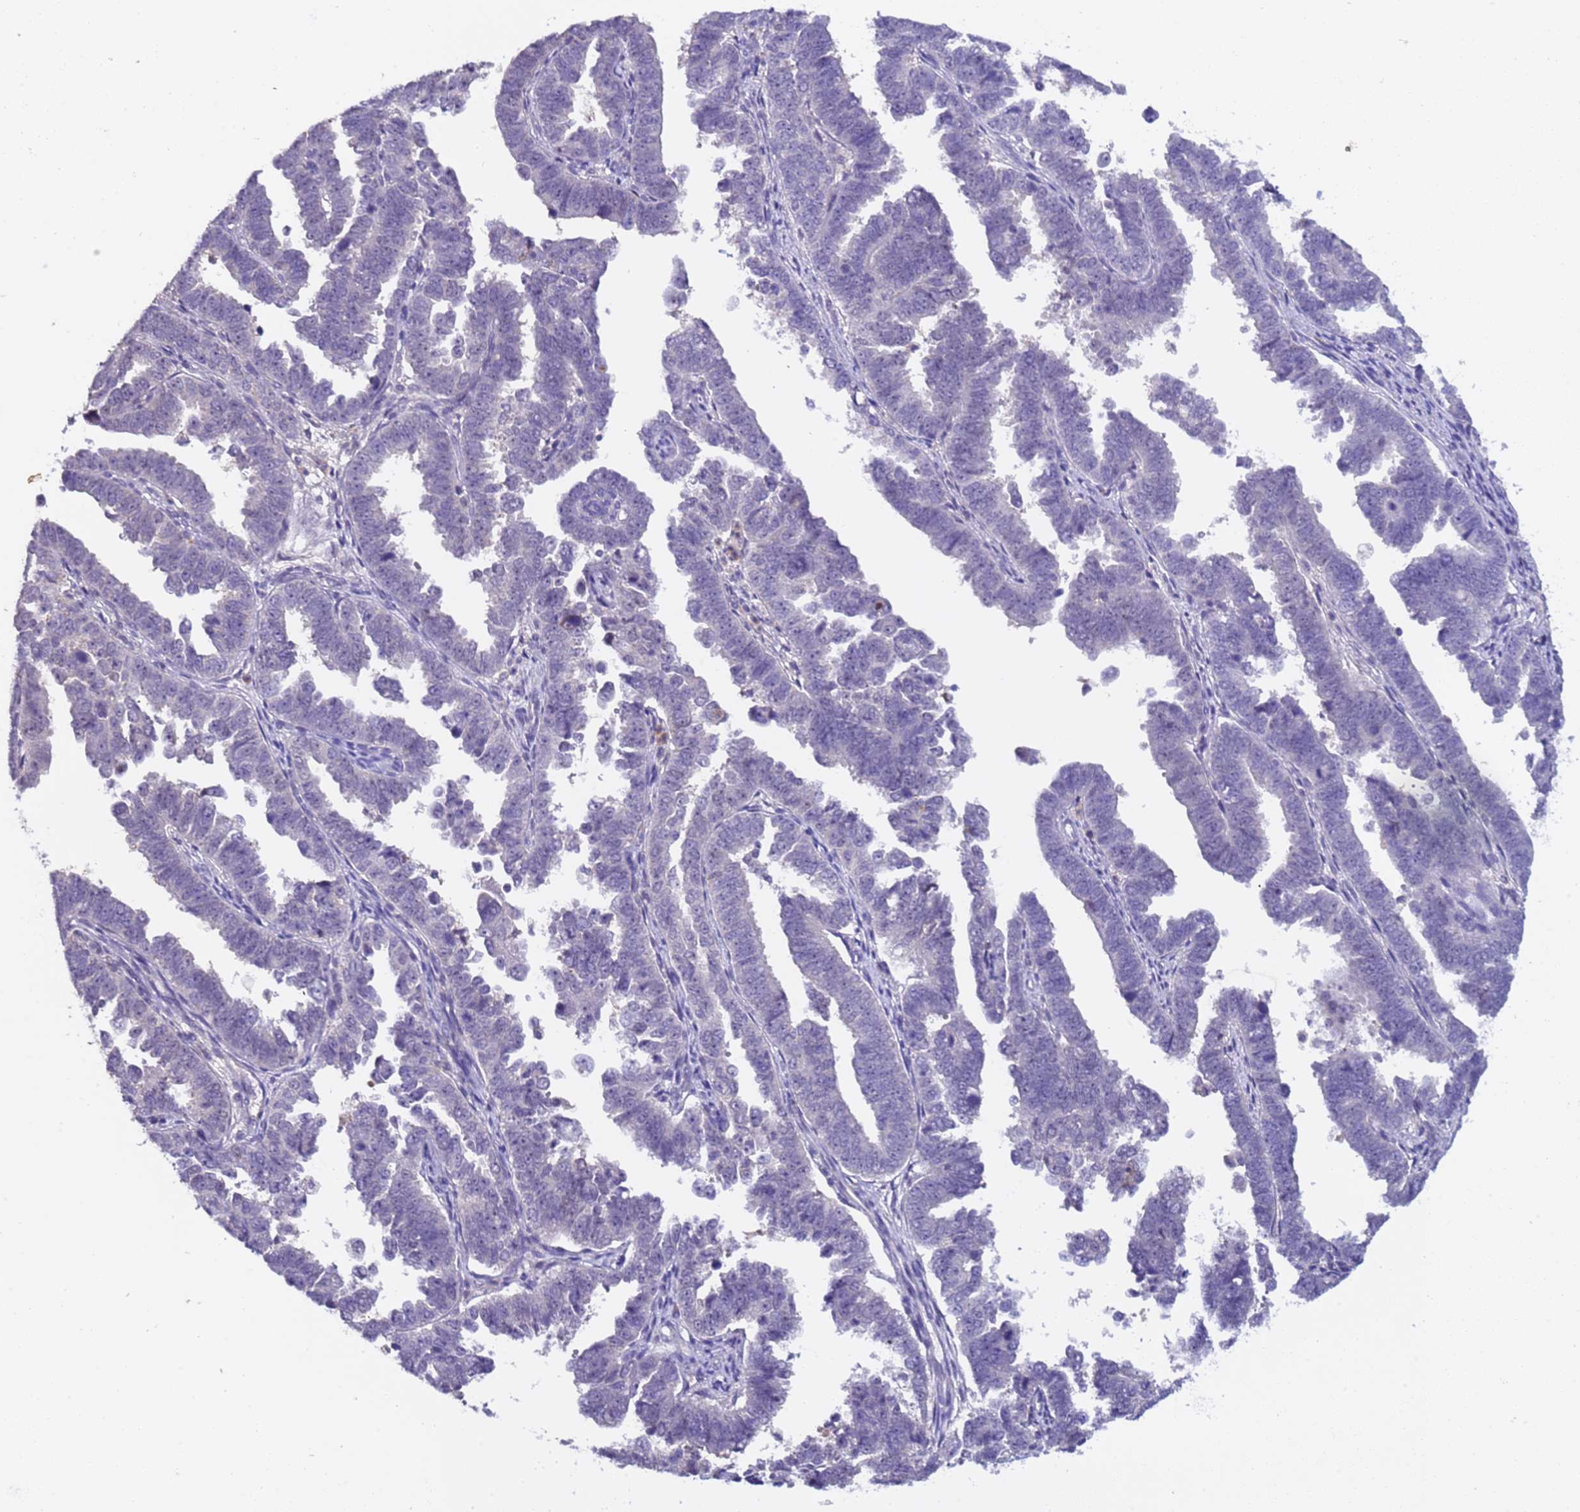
{"staining": {"intensity": "negative", "quantity": "none", "location": "none"}, "tissue": "endometrial cancer", "cell_type": "Tumor cells", "image_type": "cancer", "snomed": [{"axis": "morphology", "description": "Adenocarcinoma, NOS"}, {"axis": "topography", "description": "Endometrium"}], "caption": "The photomicrograph shows no staining of tumor cells in endometrial adenocarcinoma.", "gene": "ZNF248", "patient": {"sex": "female", "age": 75}}